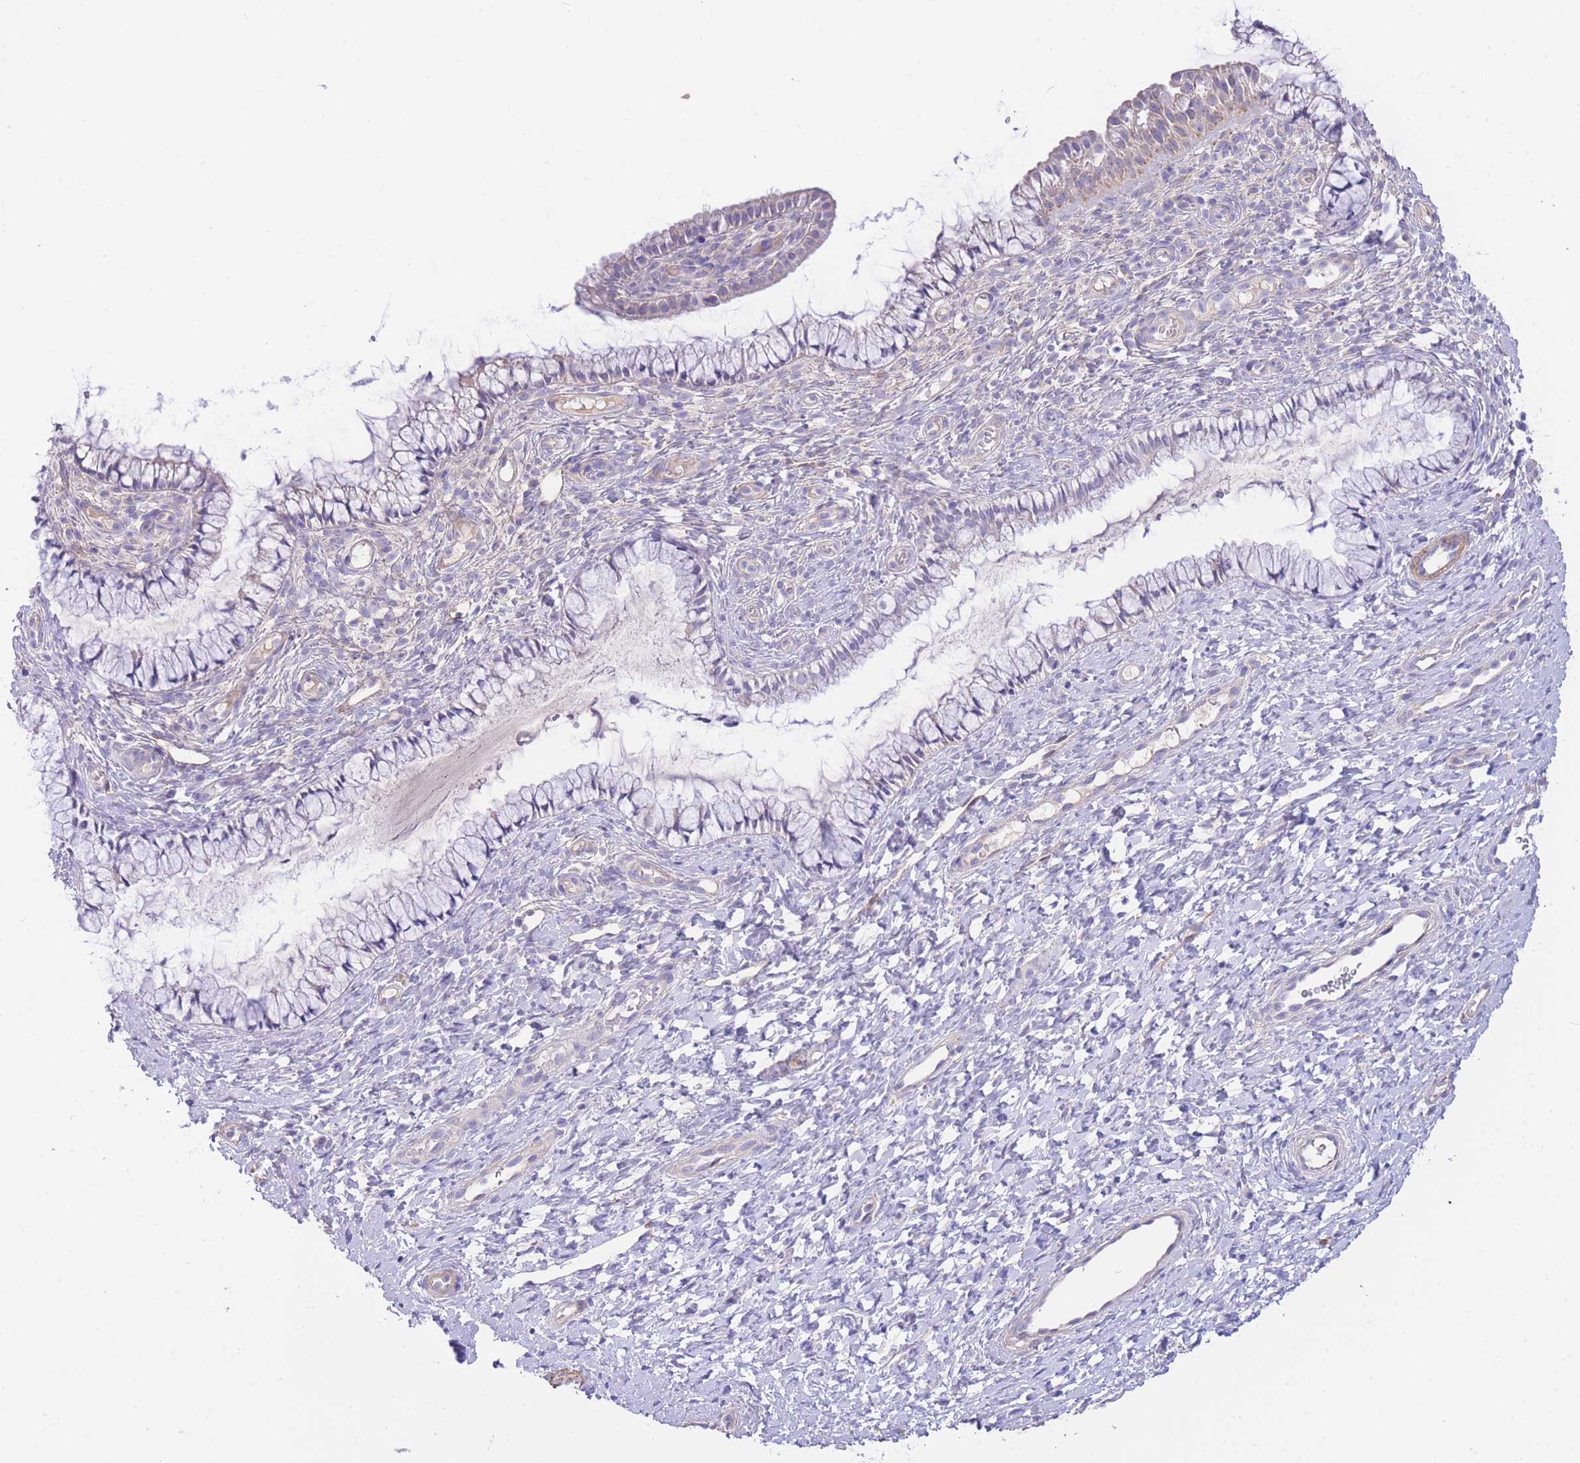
{"staining": {"intensity": "negative", "quantity": "none", "location": "none"}, "tissue": "cervix", "cell_type": "Glandular cells", "image_type": "normal", "snomed": [{"axis": "morphology", "description": "Normal tissue, NOS"}, {"axis": "topography", "description": "Cervix"}], "caption": "Image shows no protein positivity in glandular cells of unremarkable cervix. The staining was performed using DAB to visualize the protein expression in brown, while the nuclei were stained in blue with hematoxylin (Magnification: 20x).", "gene": "PGM1", "patient": {"sex": "female", "age": 36}}